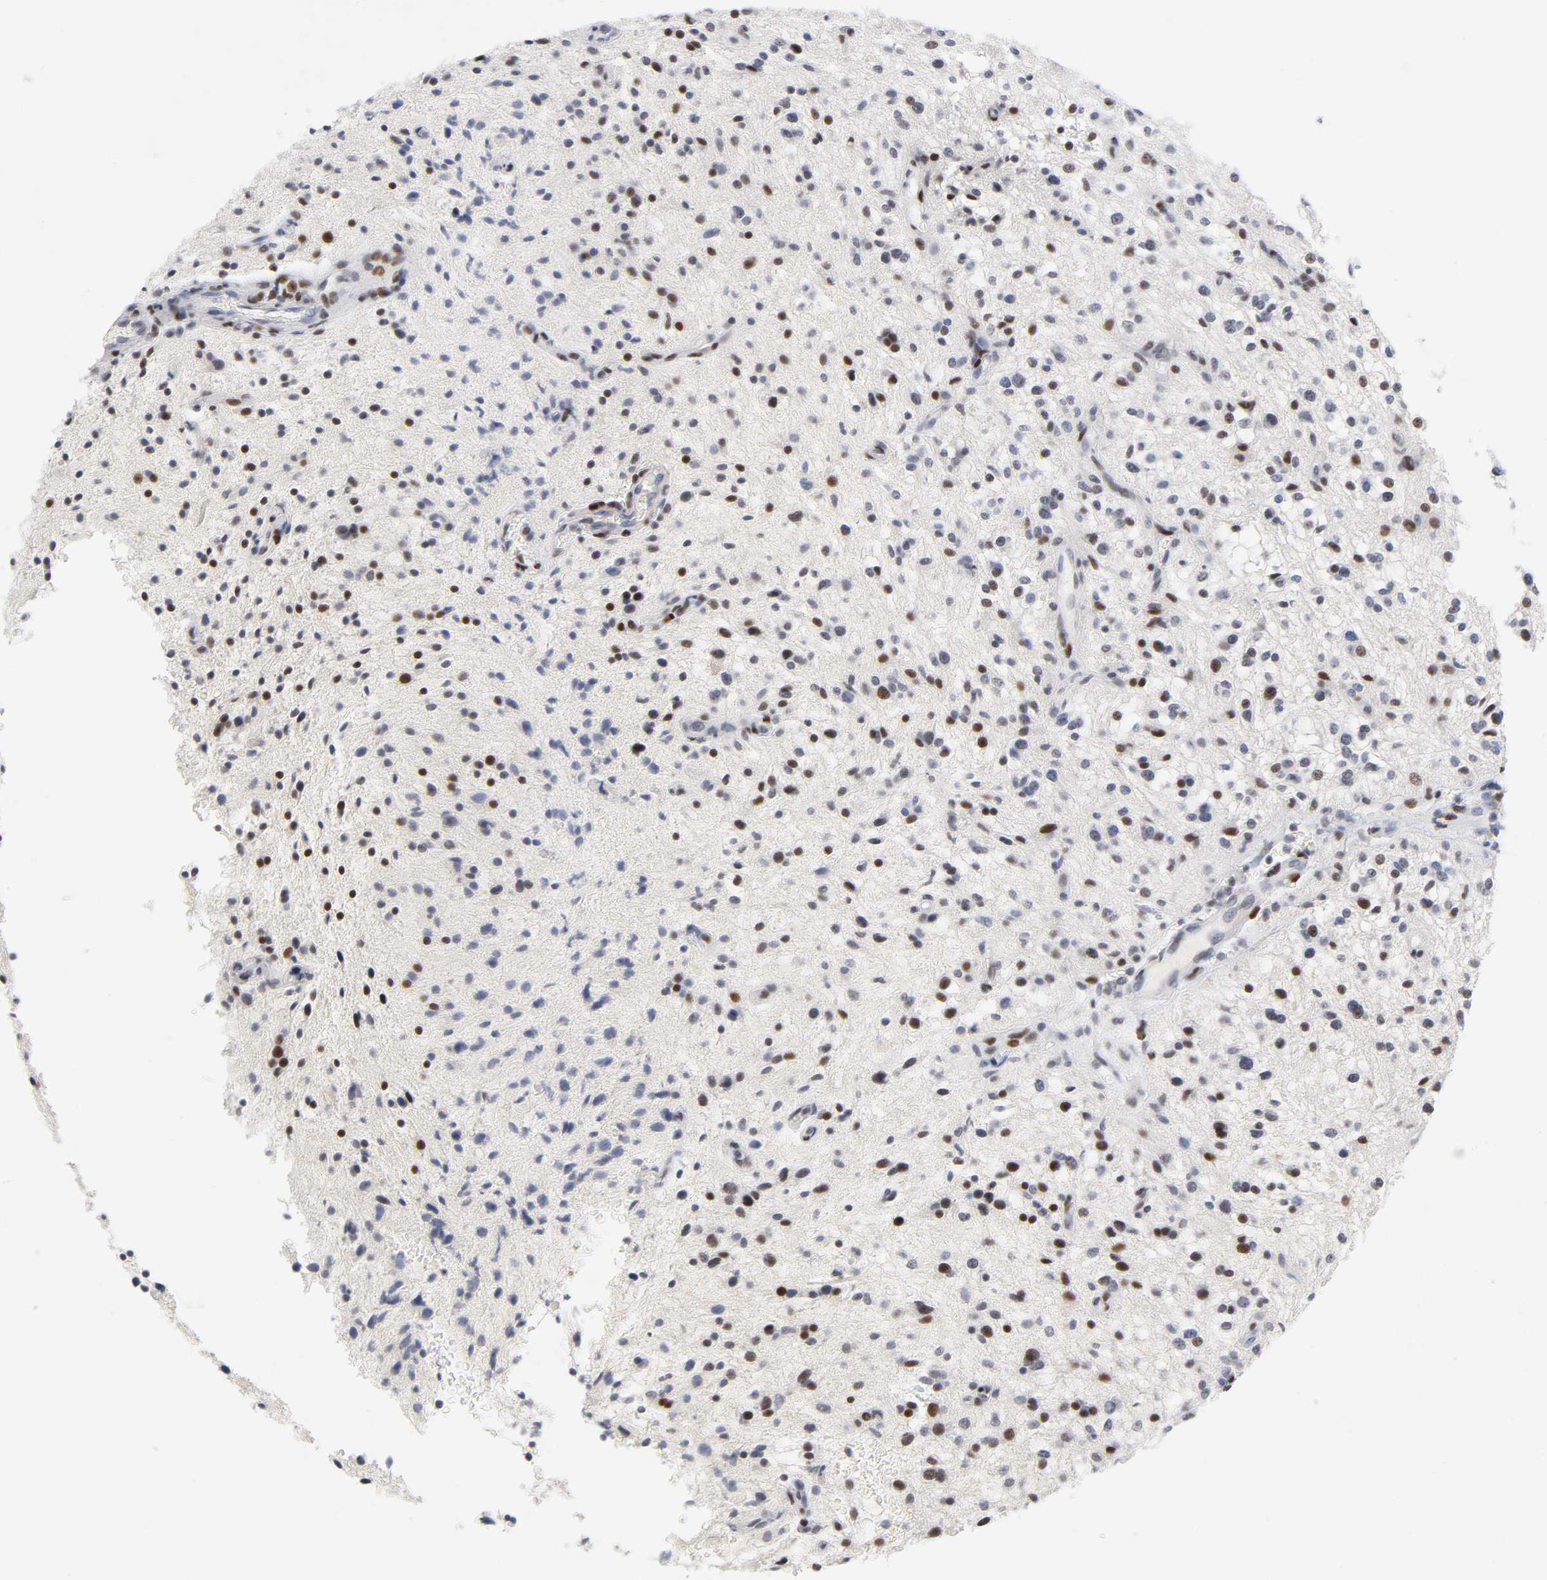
{"staining": {"intensity": "strong", "quantity": "25%-75%", "location": "nuclear"}, "tissue": "glioma", "cell_type": "Tumor cells", "image_type": "cancer", "snomed": [{"axis": "morphology", "description": "Glioma, malignant, NOS"}, {"axis": "topography", "description": "Cerebellum"}], "caption": "IHC staining of glioma (malignant), which demonstrates high levels of strong nuclear expression in approximately 25%-75% of tumor cells indicating strong nuclear protein expression. The staining was performed using DAB (3,3'-diaminobenzidine) (brown) for protein detection and nuclei were counterstained in hematoxylin (blue).", "gene": "SP3", "patient": {"sex": "female", "age": 10}}